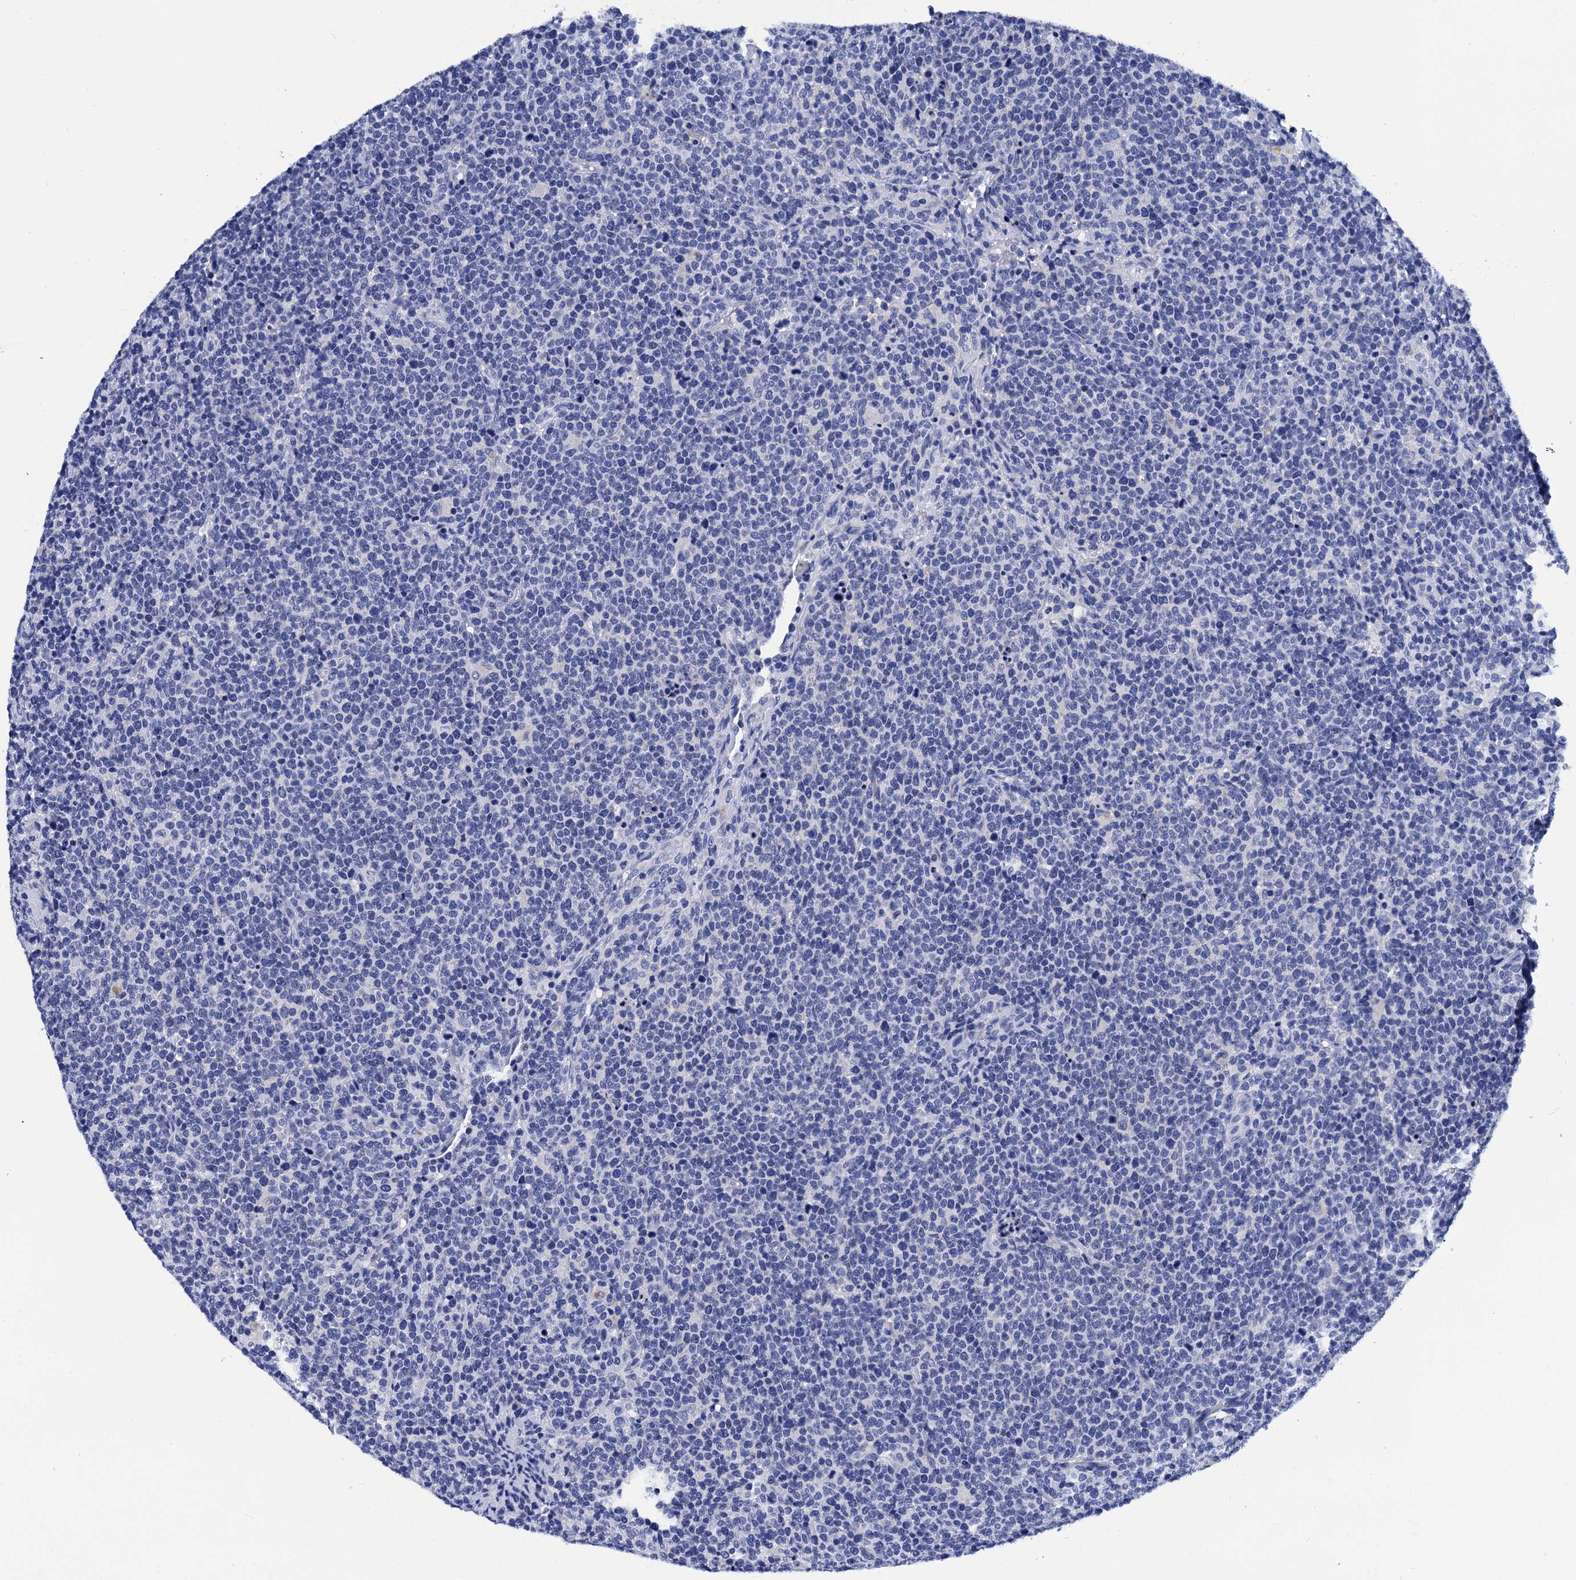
{"staining": {"intensity": "negative", "quantity": "none", "location": "none"}, "tissue": "lymphoma", "cell_type": "Tumor cells", "image_type": "cancer", "snomed": [{"axis": "morphology", "description": "Malignant lymphoma, non-Hodgkin's type, High grade"}, {"axis": "topography", "description": "Lymph node"}], "caption": "DAB immunohistochemical staining of human lymphoma reveals no significant positivity in tumor cells.", "gene": "MYBPC3", "patient": {"sex": "male", "age": 61}}